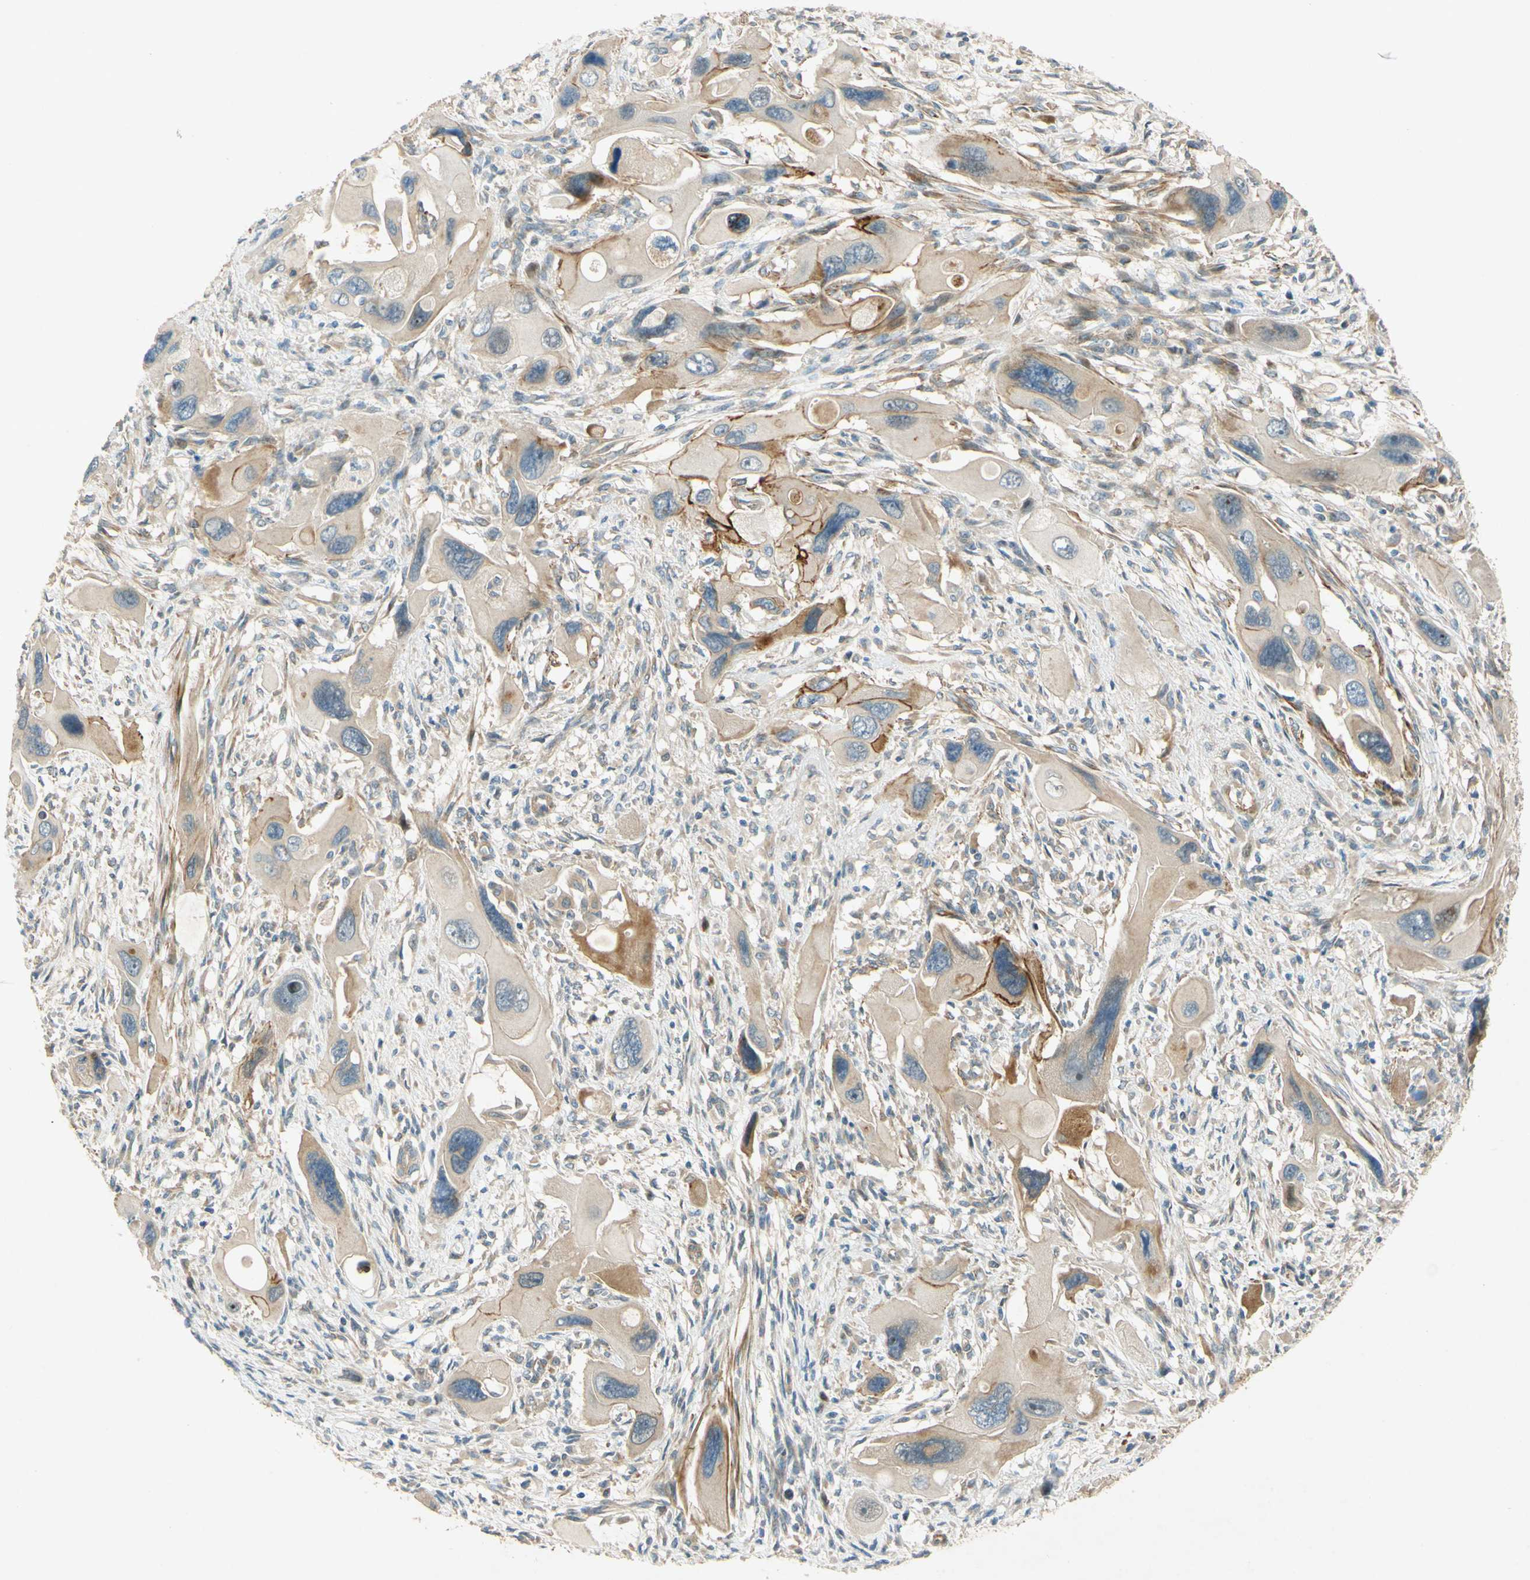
{"staining": {"intensity": "moderate", "quantity": "25%-75%", "location": "cytoplasmic/membranous"}, "tissue": "pancreatic cancer", "cell_type": "Tumor cells", "image_type": "cancer", "snomed": [{"axis": "morphology", "description": "Adenocarcinoma, NOS"}, {"axis": "topography", "description": "Pancreas"}], "caption": "Pancreatic cancer stained with a protein marker displays moderate staining in tumor cells.", "gene": "ADAM17", "patient": {"sex": "male", "age": 73}}